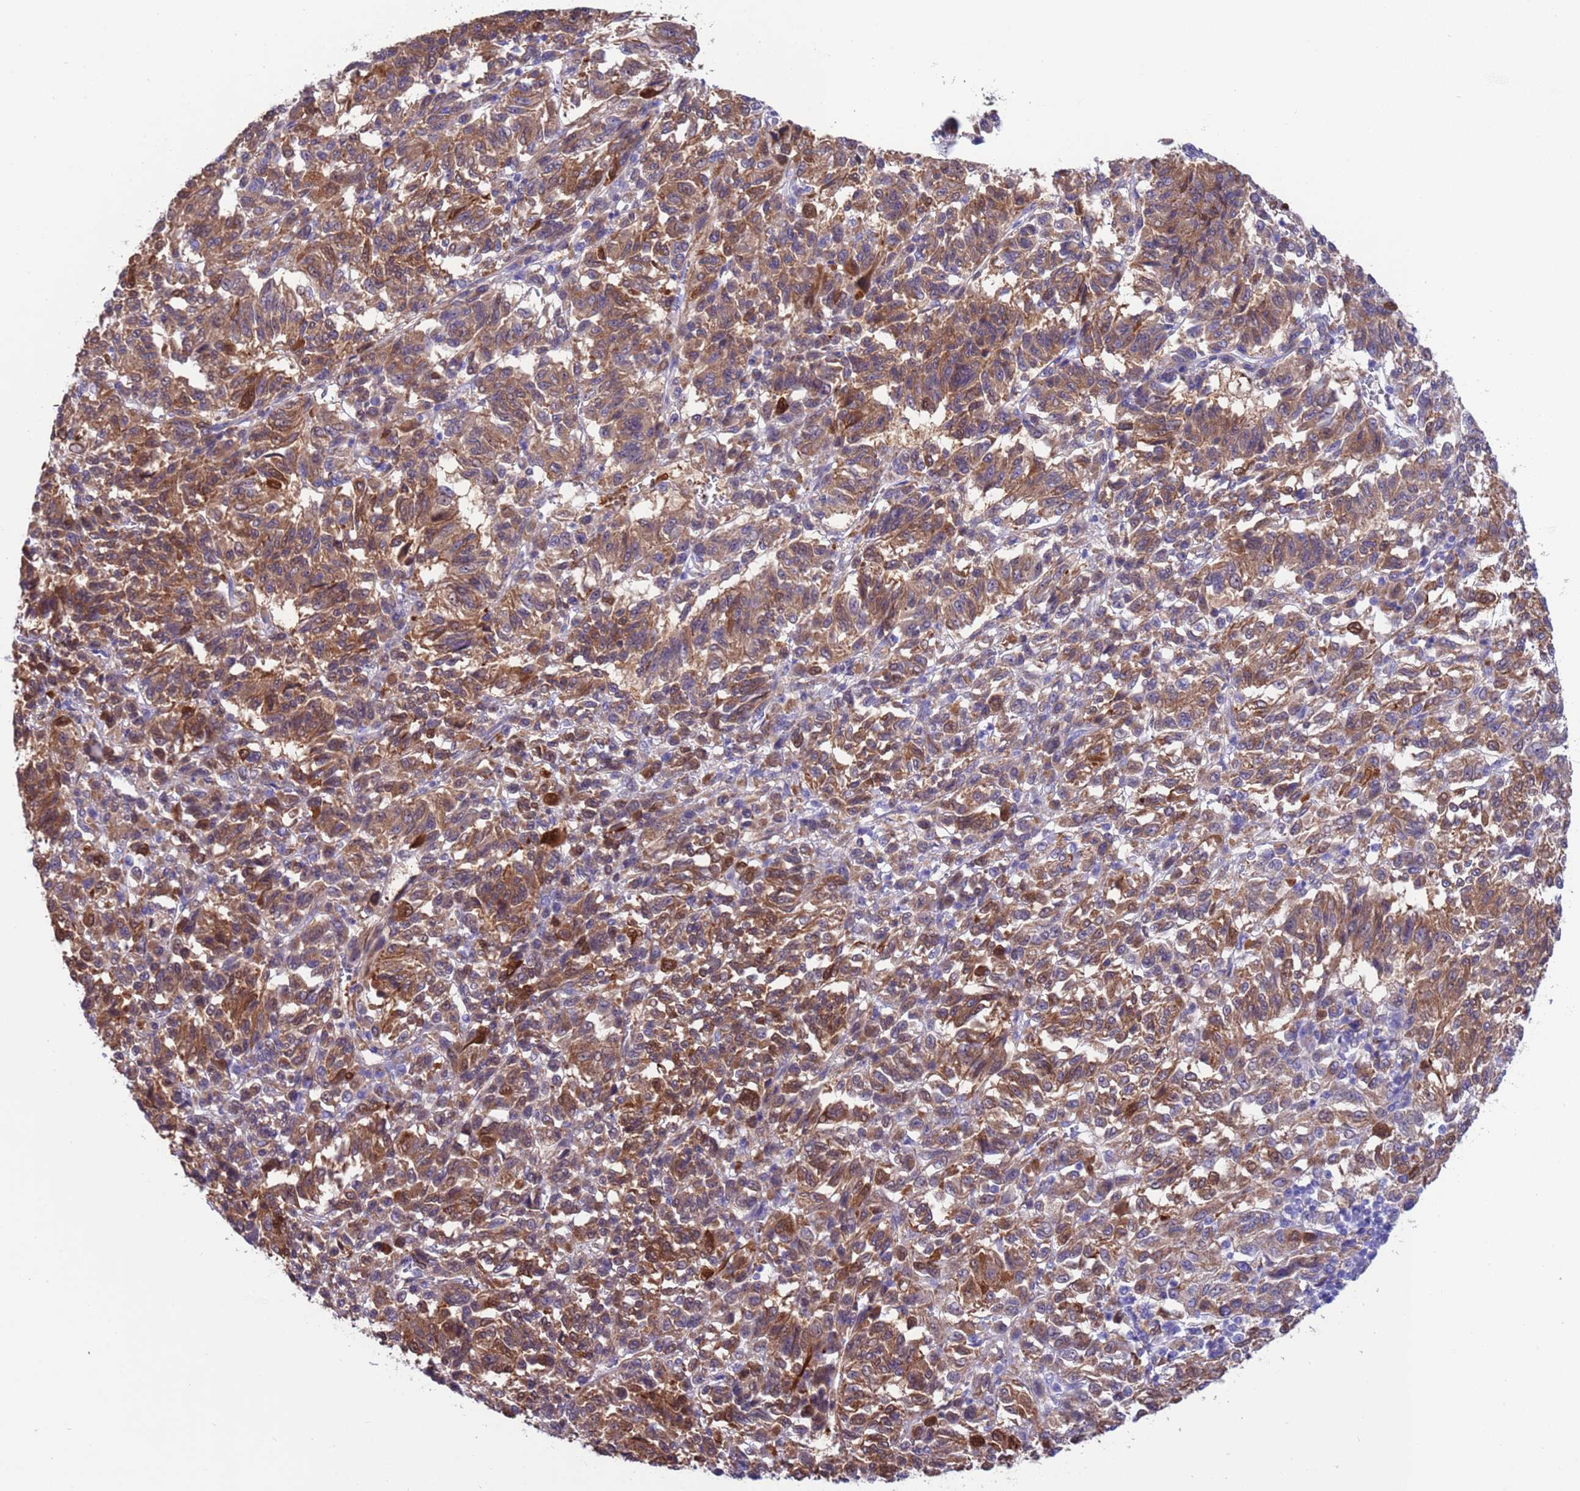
{"staining": {"intensity": "moderate", "quantity": ">75%", "location": "cytoplasmic/membranous,nuclear"}, "tissue": "melanoma", "cell_type": "Tumor cells", "image_type": "cancer", "snomed": [{"axis": "morphology", "description": "Malignant melanoma, Metastatic site"}, {"axis": "topography", "description": "Lung"}], "caption": "Brown immunohistochemical staining in melanoma shows moderate cytoplasmic/membranous and nuclear staining in about >75% of tumor cells.", "gene": "C6orf47", "patient": {"sex": "male", "age": 64}}